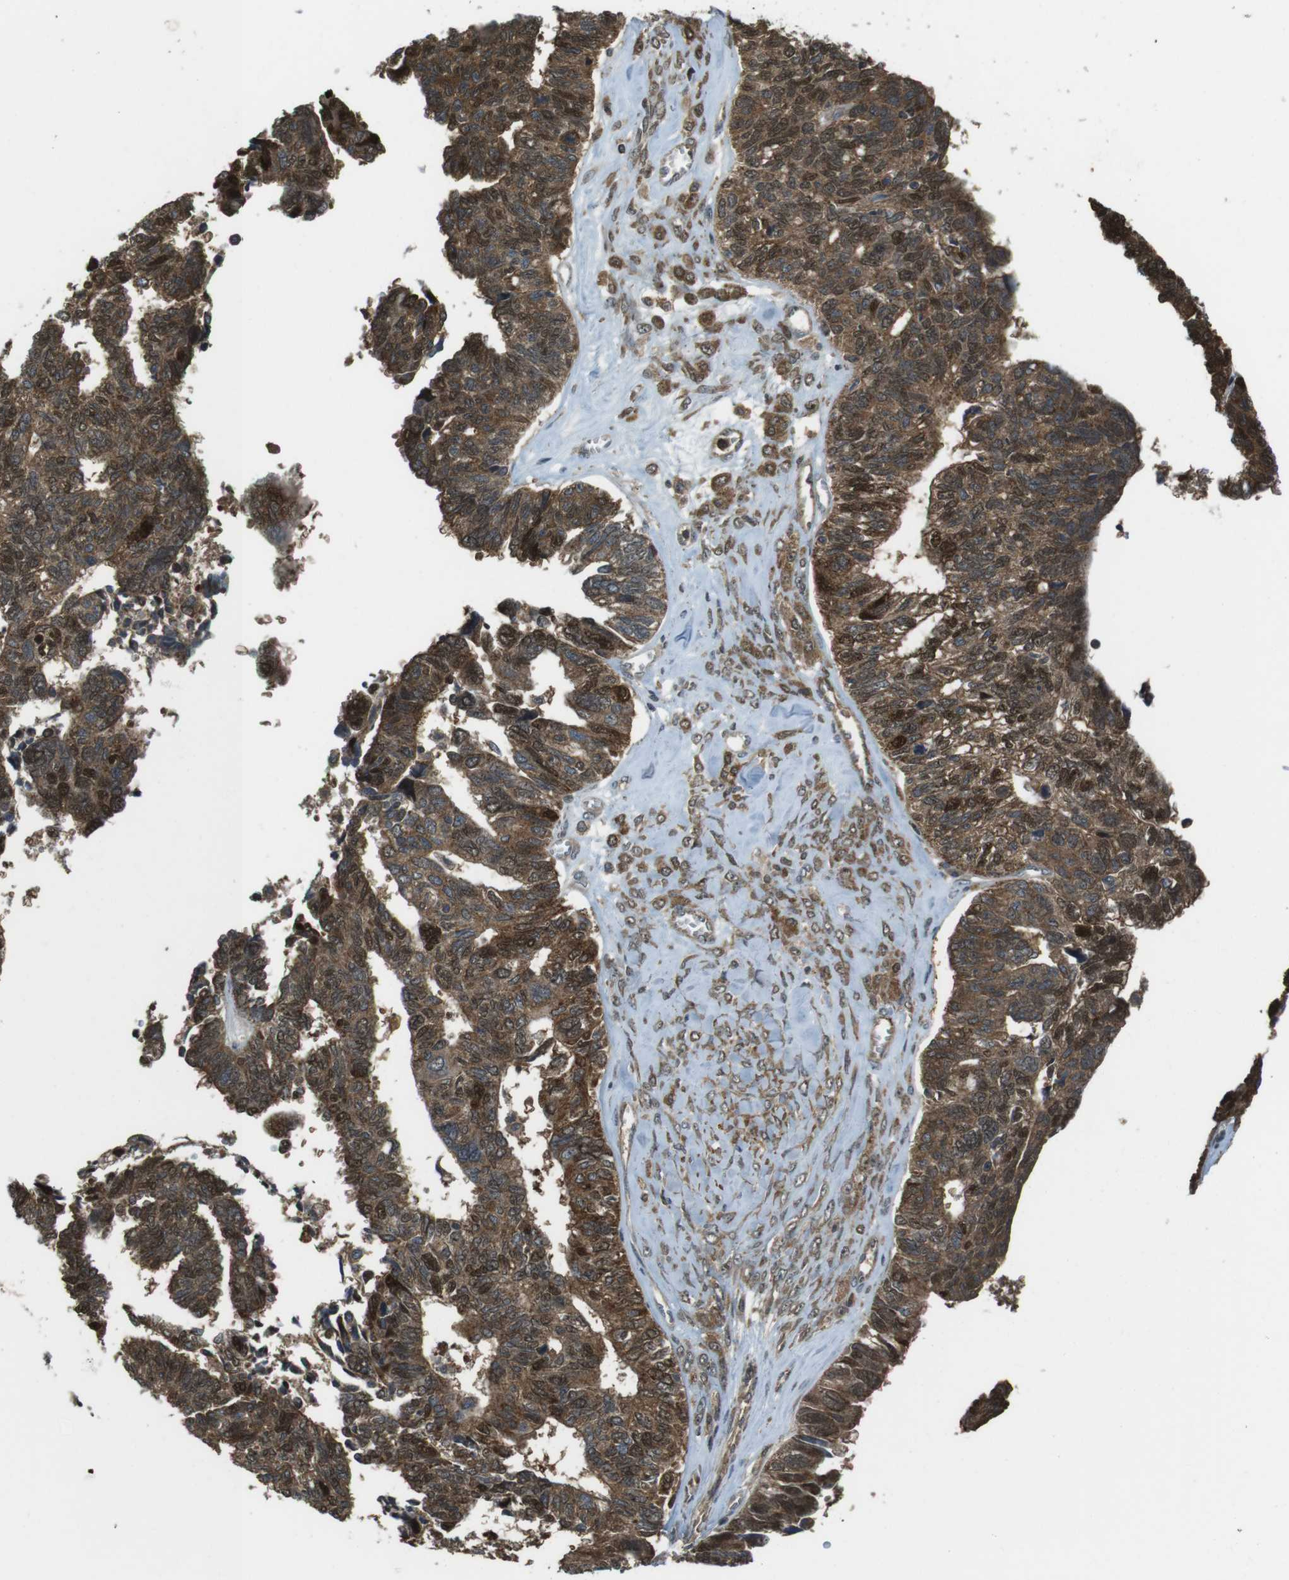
{"staining": {"intensity": "strong", "quantity": ">75%", "location": "cytoplasmic/membranous,nuclear"}, "tissue": "ovarian cancer", "cell_type": "Tumor cells", "image_type": "cancer", "snomed": [{"axis": "morphology", "description": "Cystadenocarcinoma, serous, NOS"}, {"axis": "topography", "description": "Ovary"}], "caption": "An image of ovarian serous cystadenocarcinoma stained for a protein exhibits strong cytoplasmic/membranous and nuclear brown staining in tumor cells.", "gene": "LRRC3B", "patient": {"sex": "female", "age": 79}}